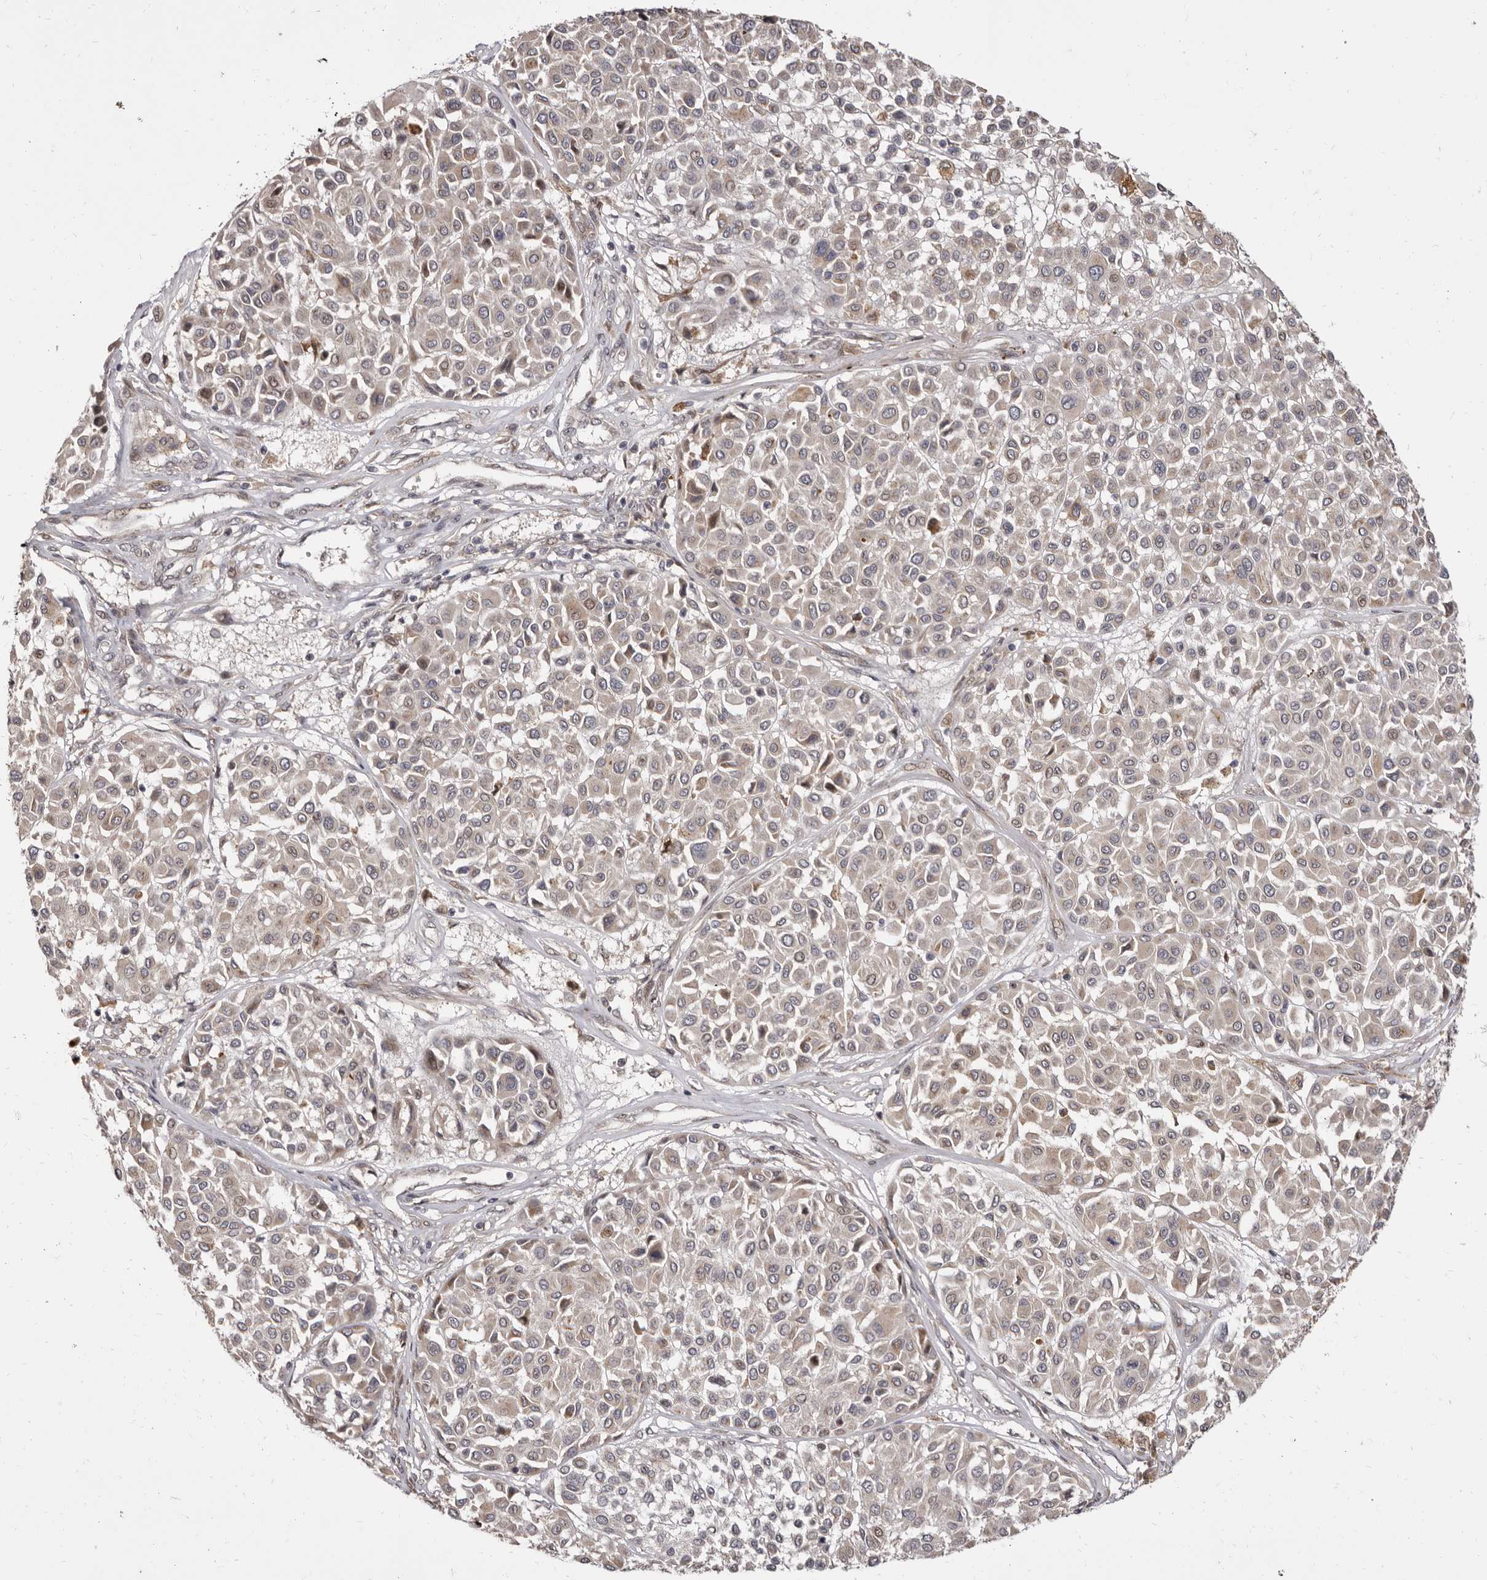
{"staining": {"intensity": "moderate", "quantity": "<25%", "location": "cytoplasmic/membranous"}, "tissue": "melanoma", "cell_type": "Tumor cells", "image_type": "cancer", "snomed": [{"axis": "morphology", "description": "Malignant melanoma, Metastatic site"}, {"axis": "topography", "description": "Soft tissue"}], "caption": "A brown stain labels moderate cytoplasmic/membranous expression of a protein in malignant melanoma (metastatic site) tumor cells.", "gene": "ZNF326", "patient": {"sex": "male", "age": 41}}